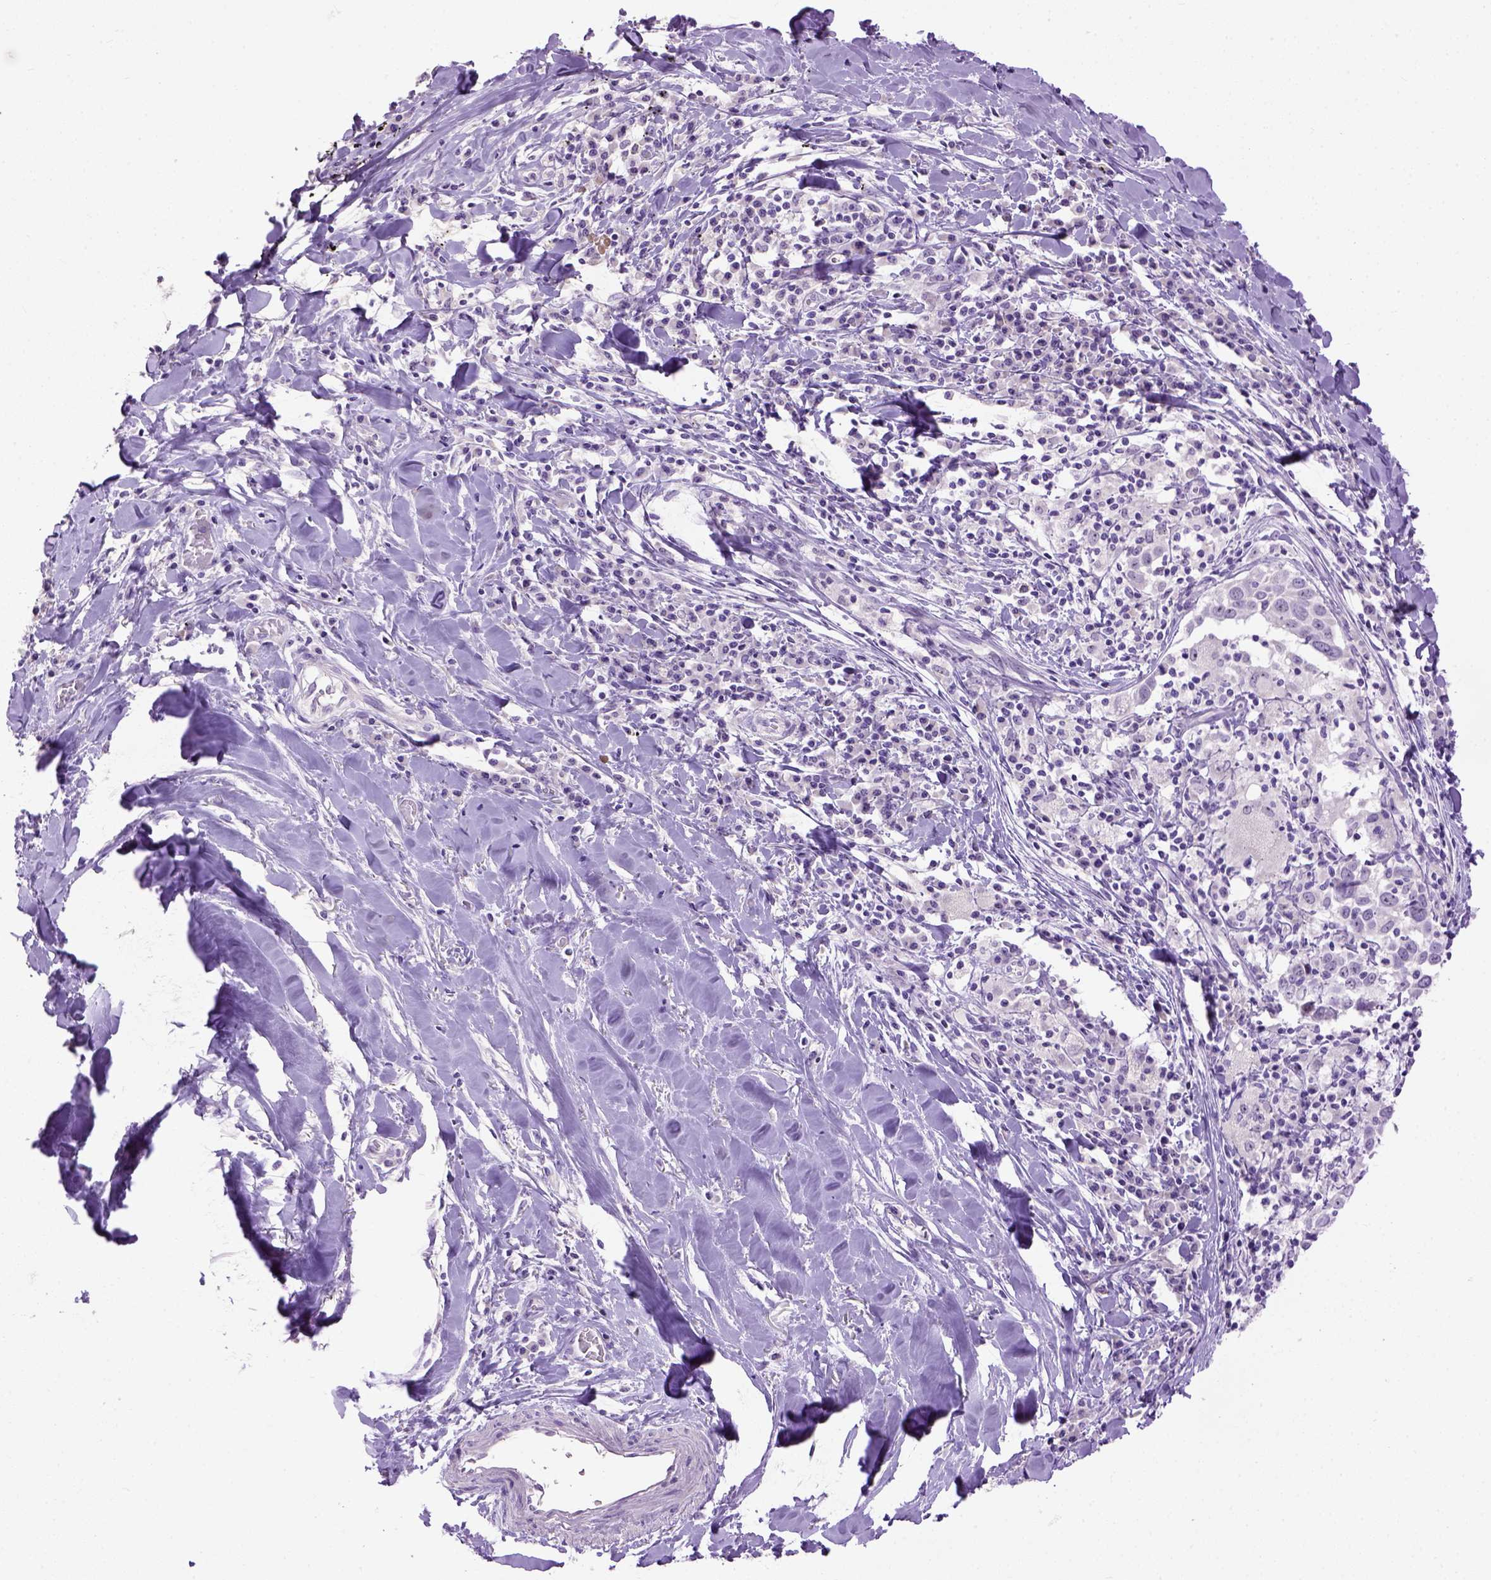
{"staining": {"intensity": "negative", "quantity": "none", "location": "none"}, "tissue": "lung cancer", "cell_type": "Tumor cells", "image_type": "cancer", "snomed": [{"axis": "morphology", "description": "Squamous cell carcinoma, NOS"}, {"axis": "topography", "description": "Lung"}], "caption": "This is an immunohistochemistry (IHC) photomicrograph of human lung cancer (squamous cell carcinoma). There is no expression in tumor cells.", "gene": "UTP4", "patient": {"sex": "male", "age": 57}}